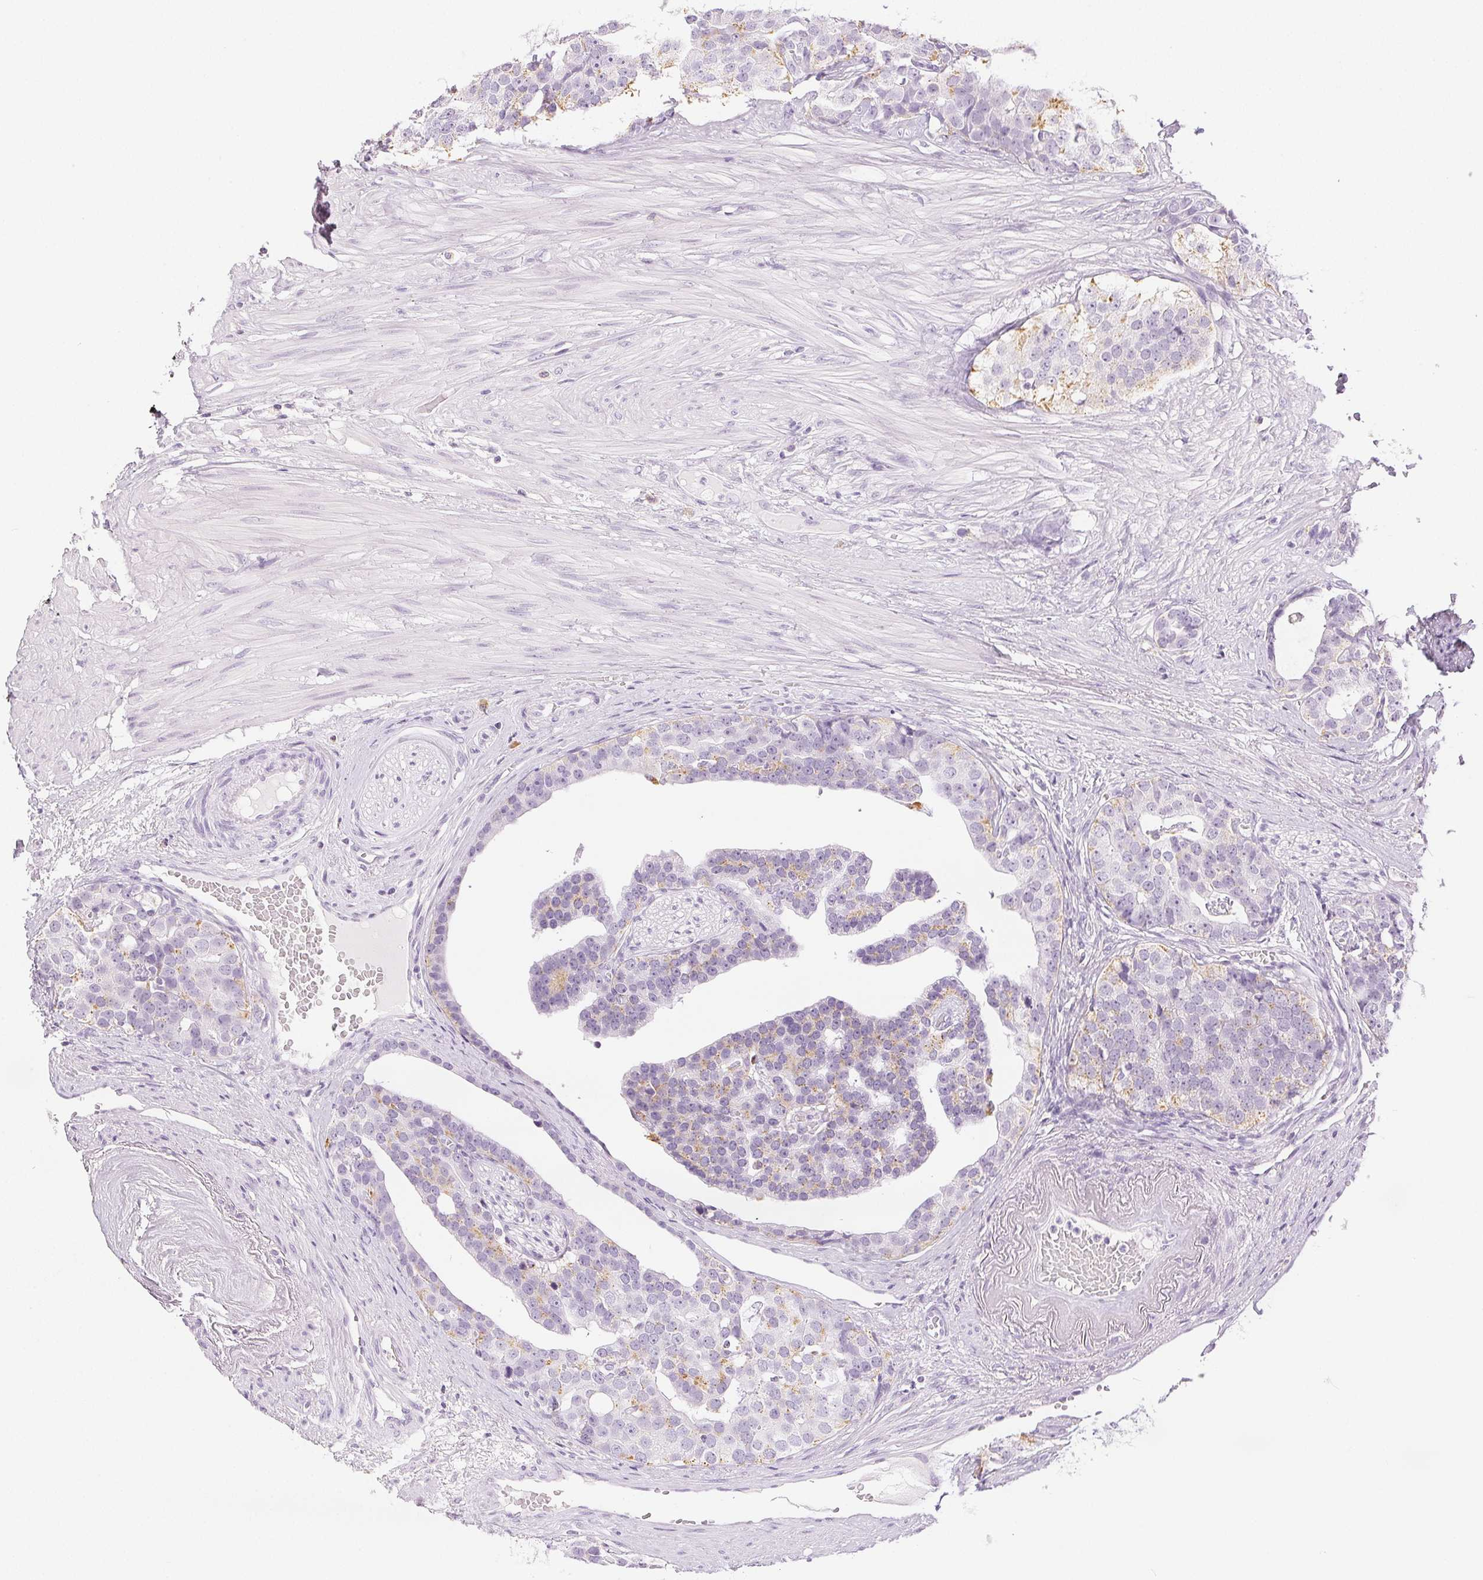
{"staining": {"intensity": "weak", "quantity": "<25%", "location": "cytoplasmic/membranous"}, "tissue": "prostate cancer", "cell_type": "Tumor cells", "image_type": "cancer", "snomed": [{"axis": "morphology", "description": "Adenocarcinoma, High grade"}, {"axis": "topography", "description": "Prostate"}], "caption": "Protein analysis of prostate cancer shows no significant expression in tumor cells. The staining is performed using DAB brown chromogen with nuclei counter-stained in using hematoxylin.", "gene": "SLC5A2", "patient": {"sex": "male", "age": 71}}